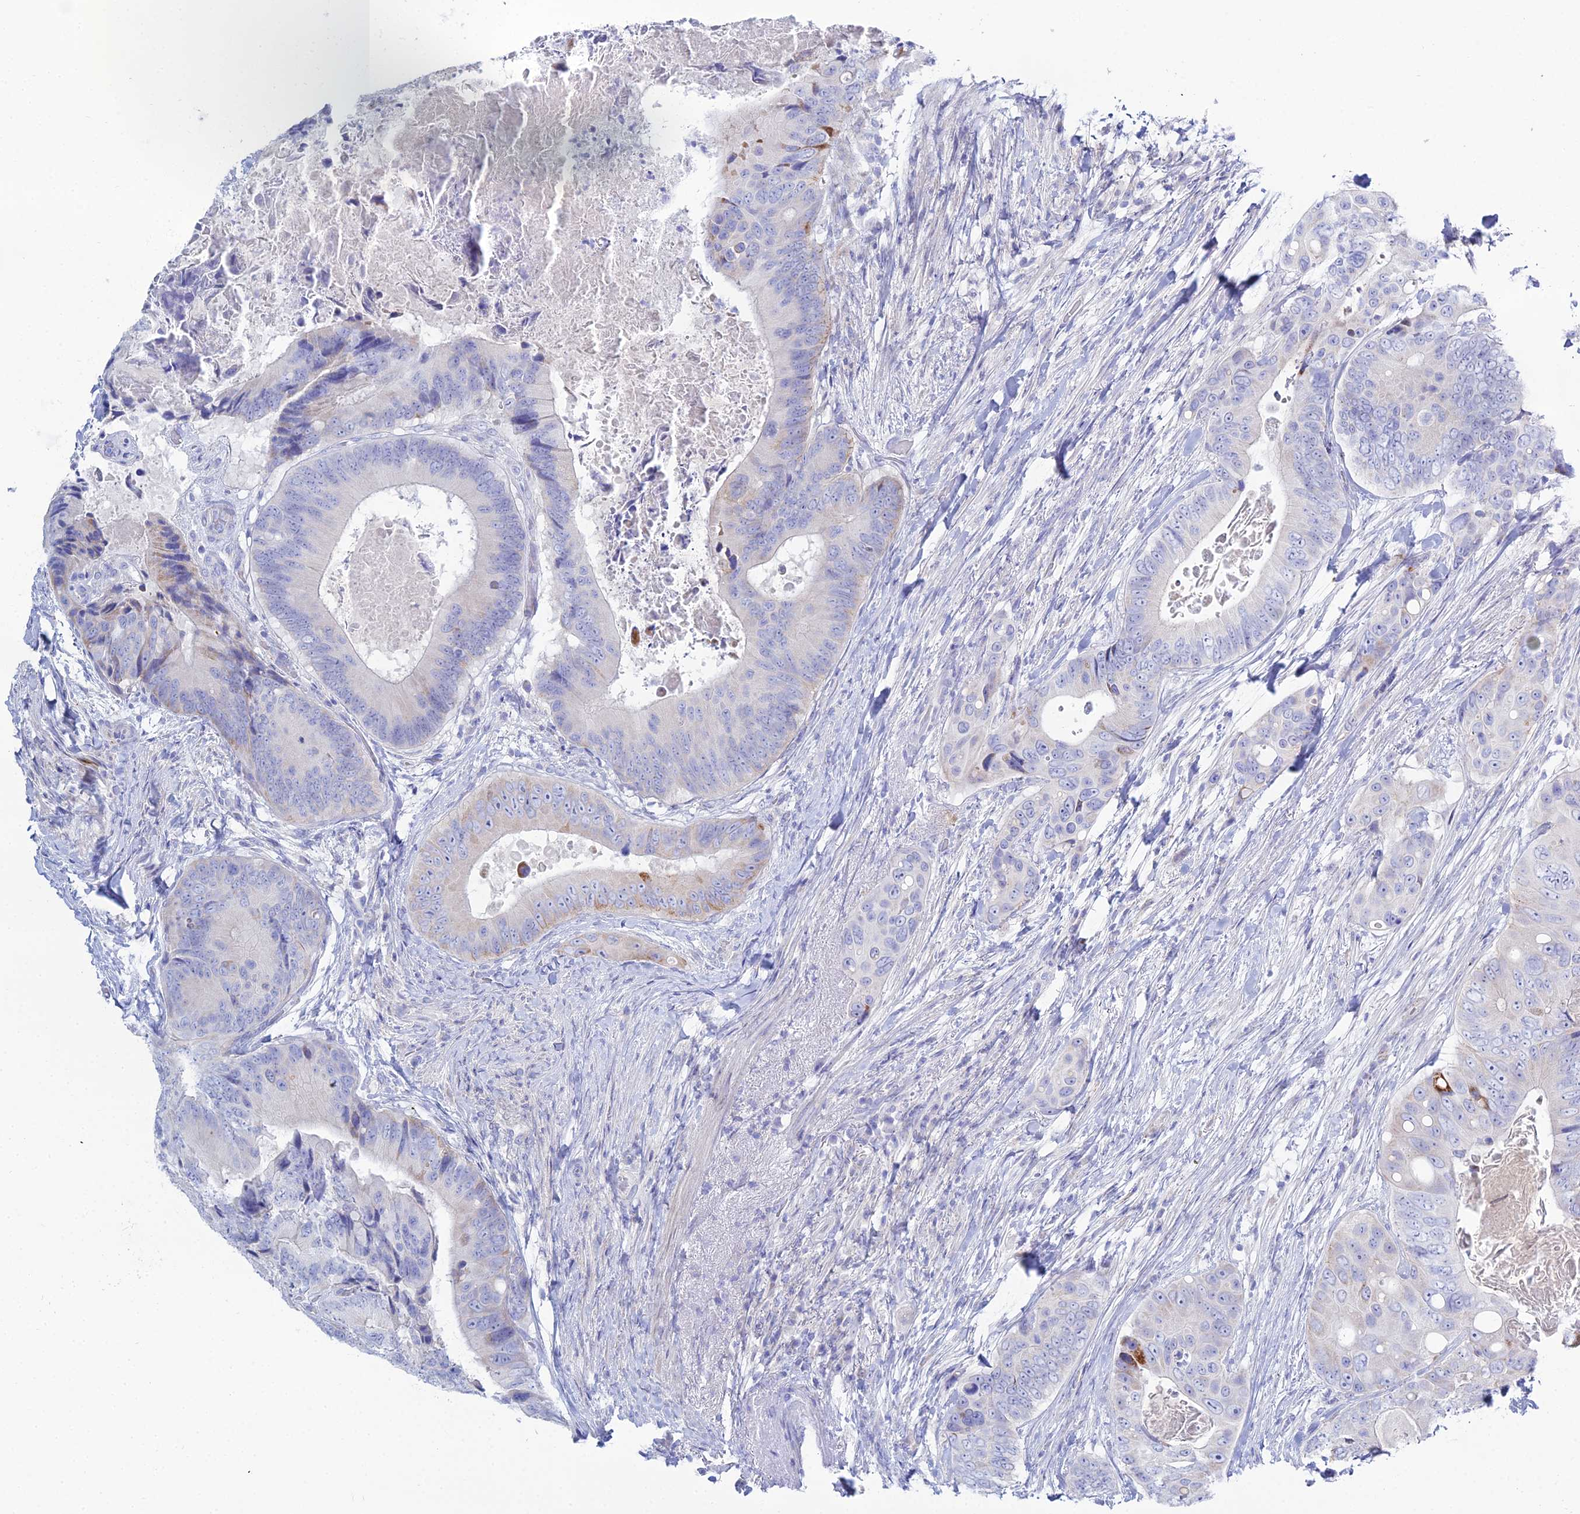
{"staining": {"intensity": "weak", "quantity": "<25%", "location": "cytoplasmic/membranous"}, "tissue": "colorectal cancer", "cell_type": "Tumor cells", "image_type": "cancer", "snomed": [{"axis": "morphology", "description": "Adenocarcinoma, NOS"}, {"axis": "topography", "description": "Colon"}], "caption": "Human colorectal adenocarcinoma stained for a protein using IHC shows no positivity in tumor cells.", "gene": "DHX34", "patient": {"sex": "male", "age": 84}}